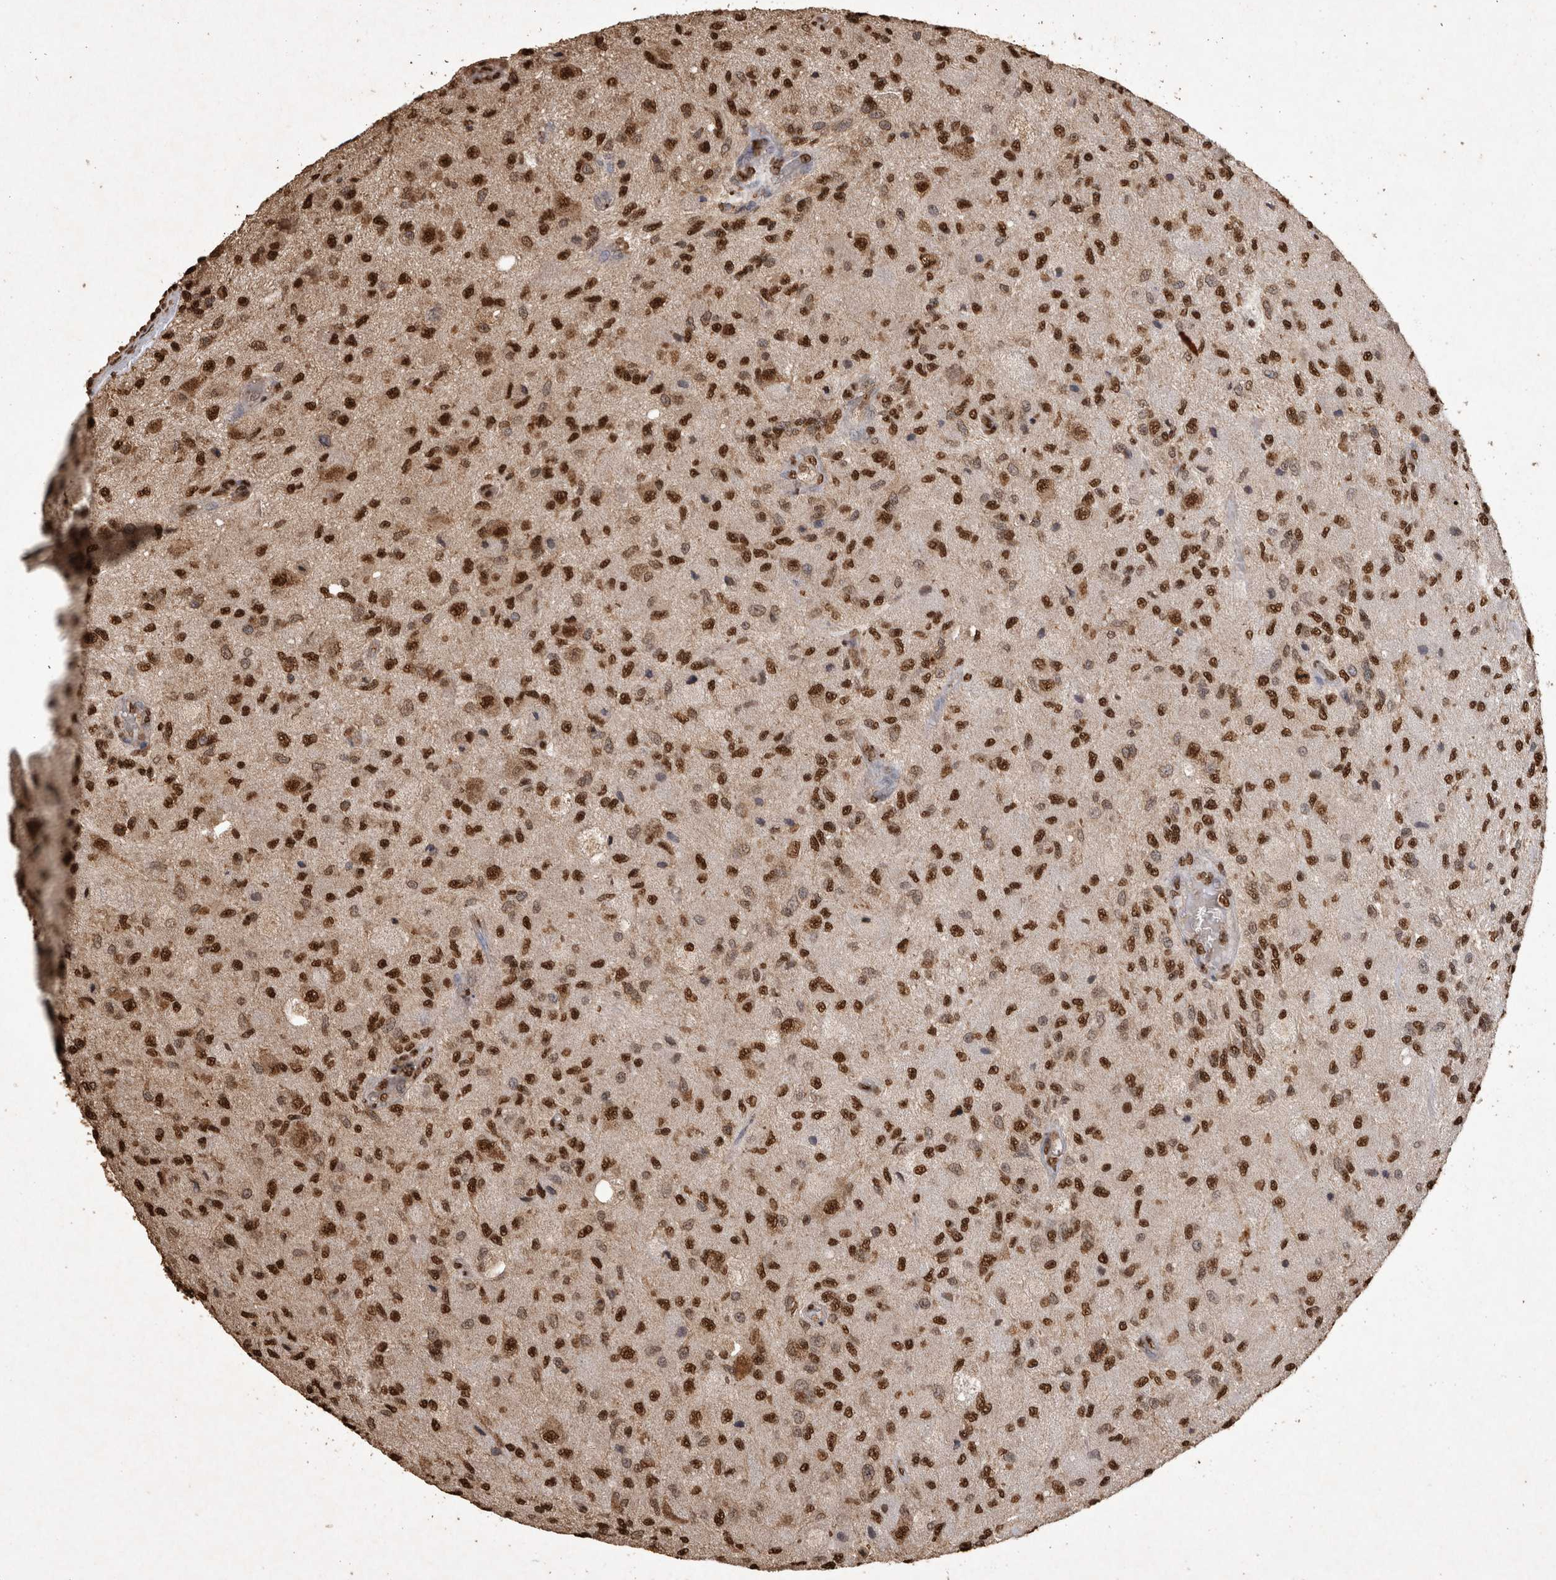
{"staining": {"intensity": "strong", "quantity": ">75%", "location": "nuclear"}, "tissue": "glioma", "cell_type": "Tumor cells", "image_type": "cancer", "snomed": [{"axis": "morphology", "description": "Normal tissue, NOS"}, {"axis": "morphology", "description": "Glioma, malignant, High grade"}, {"axis": "topography", "description": "Cerebral cortex"}], "caption": "Immunohistochemistry (DAB (3,3'-diaminobenzidine)) staining of malignant high-grade glioma demonstrates strong nuclear protein expression in approximately >75% of tumor cells. (IHC, brightfield microscopy, high magnification).", "gene": "OAS2", "patient": {"sex": "male", "age": 77}}